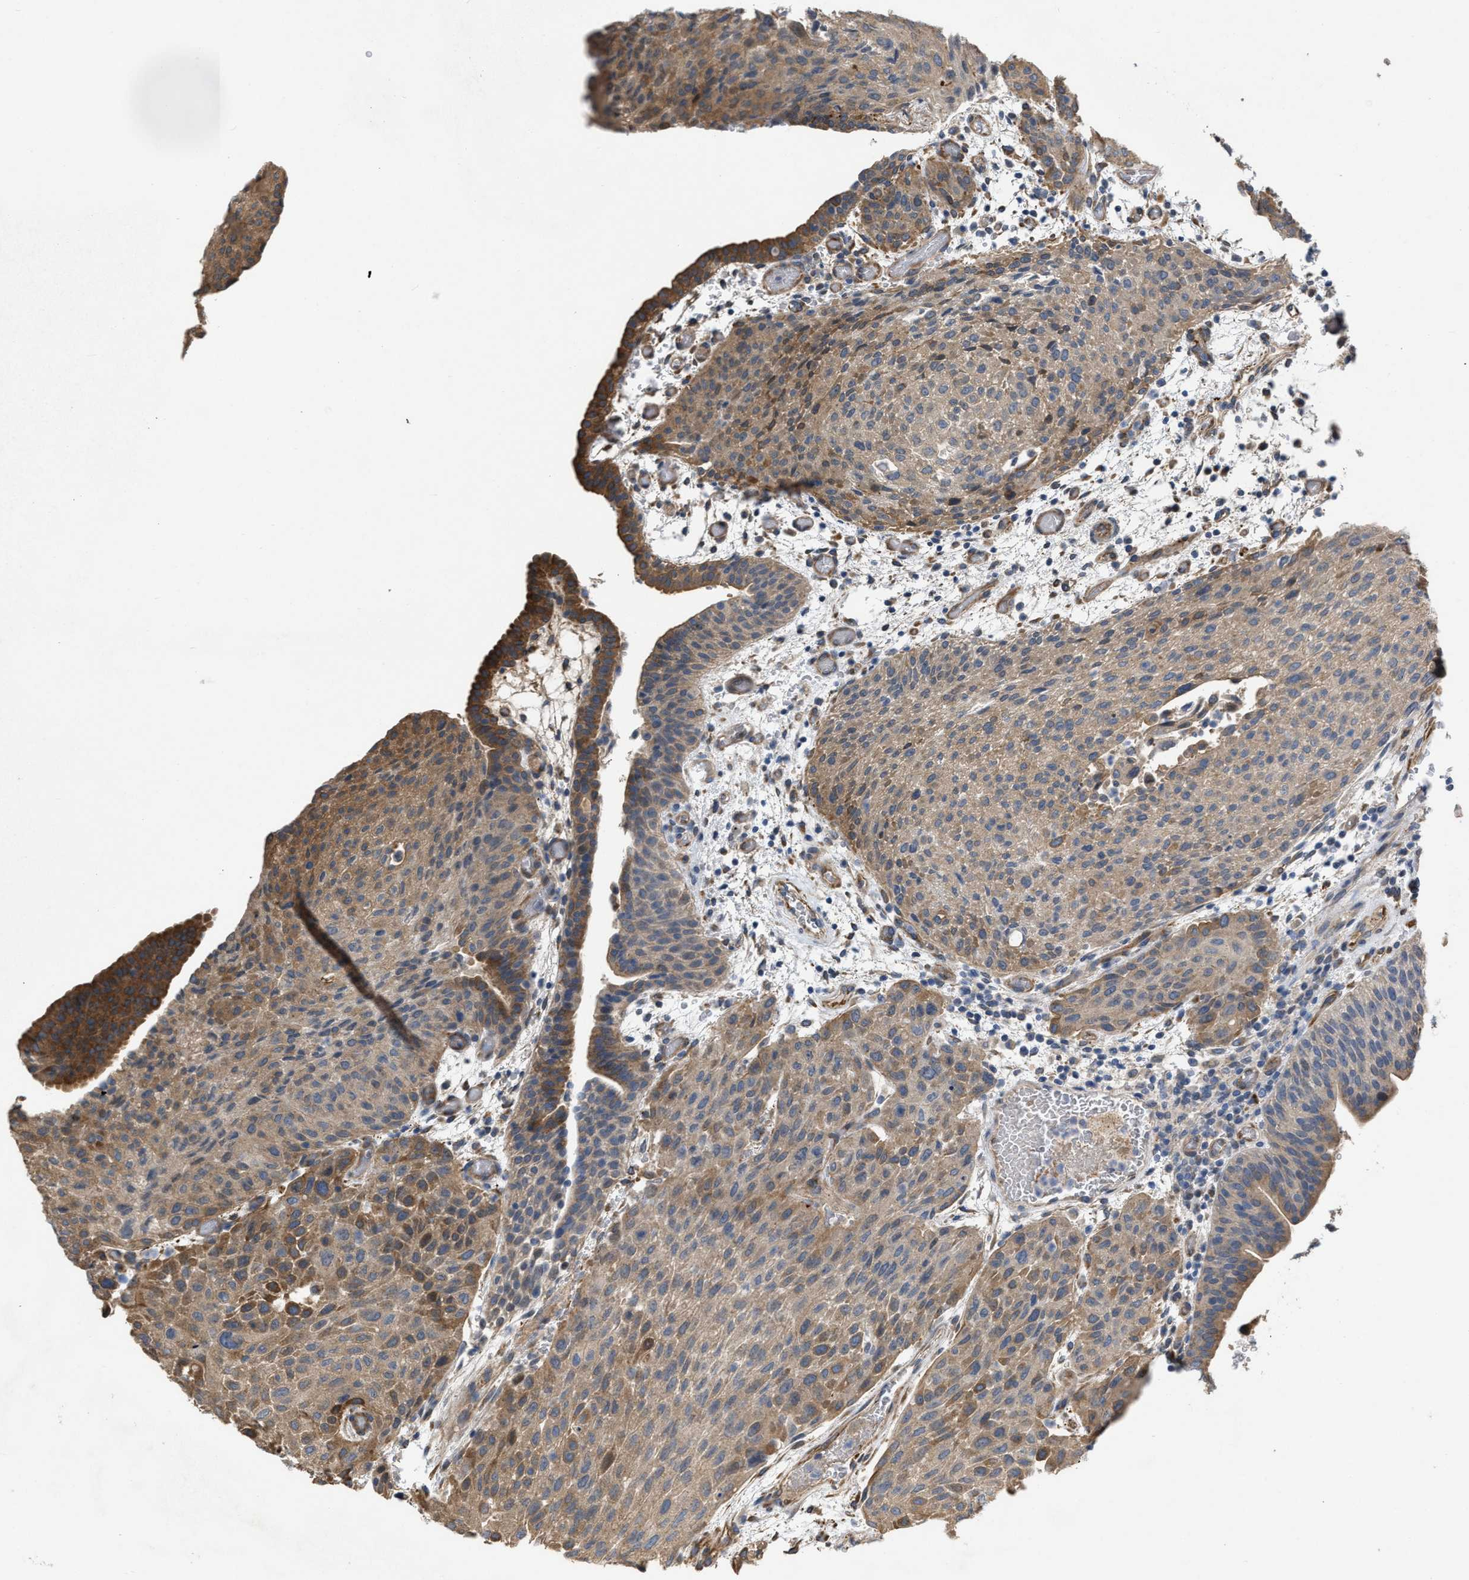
{"staining": {"intensity": "moderate", "quantity": "25%-75%", "location": "cytoplasmic/membranous"}, "tissue": "urothelial cancer", "cell_type": "Tumor cells", "image_type": "cancer", "snomed": [{"axis": "morphology", "description": "Urothelial carcinoma, Low grade"}, {"axis": "morphology", "description": "Urothelial carcinoma, High grade"}, {"axis": "topography", "description": "Urinary bladder"}], "caption": "Tumor cells exhibit moderate cytoplasmic/membranous staining in approximately 25%-75% of cells in low-grade urothelial carcinoma. The staining is performed using DAB (3,3'-diaminobenzidine) brown chromogen to label protein expression. The nuclei are counter-stained blue using hematoxylin.", "gene": "SLC4A11", "patient": {"sex": "male", "age": 35}}